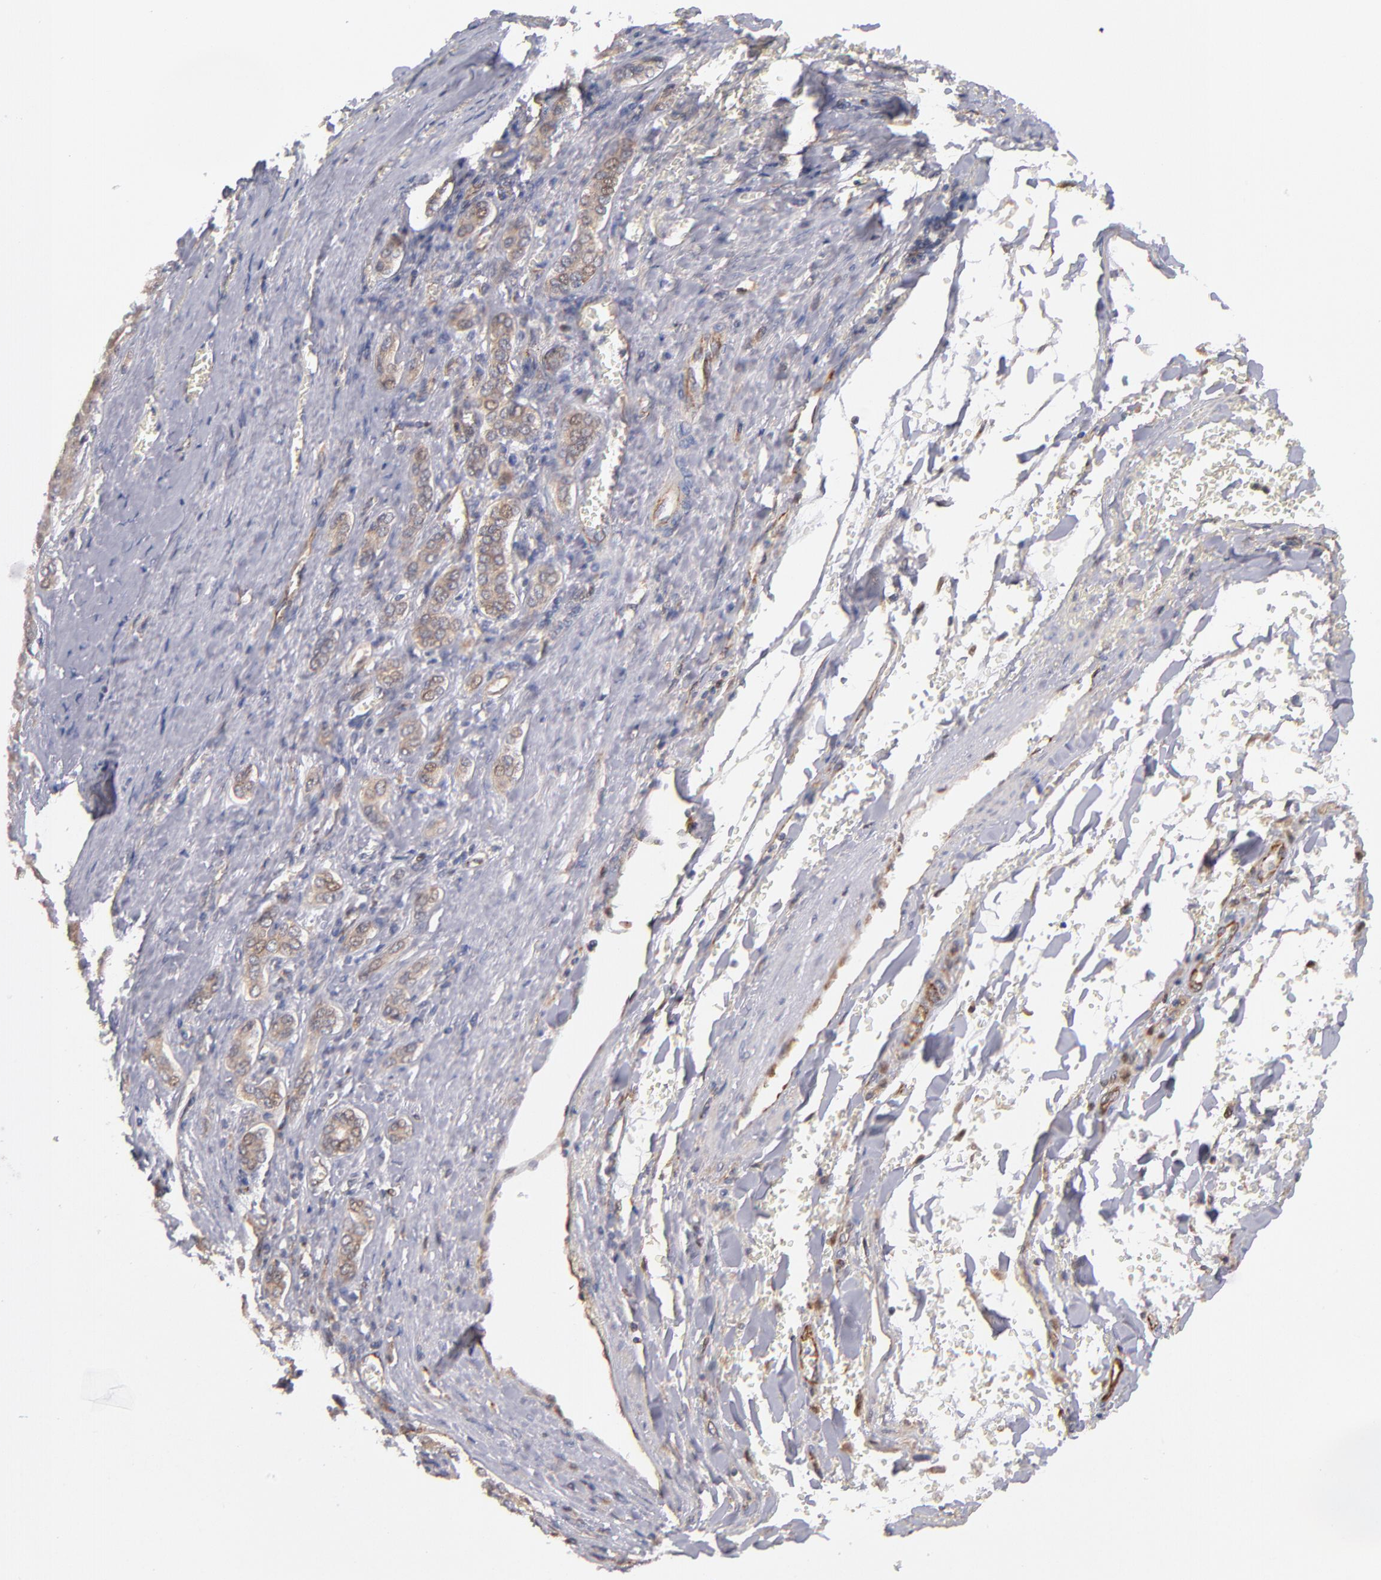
{"staining": {"intensity": "moderate", "quantity": ">75%", "location": "cytoplasmic/membranous"}, "tissue": "liver cancer", "cell_type": "Tumor cells", "image_type": "cancer", "snomed": [{"axis": "morphology", "description": "Carcinoma, Hepatocellular, NOS"}, {"axis": "topography", "description": "Liver"}], "caption": "Protein staining reveals moderate cytoplasmic/membranous staining in approximately >75% of tumor cells in hepatocellular carcinoma (liver).", "gene": "GMFG", "patient": {"sex": "male", "age": 69}}